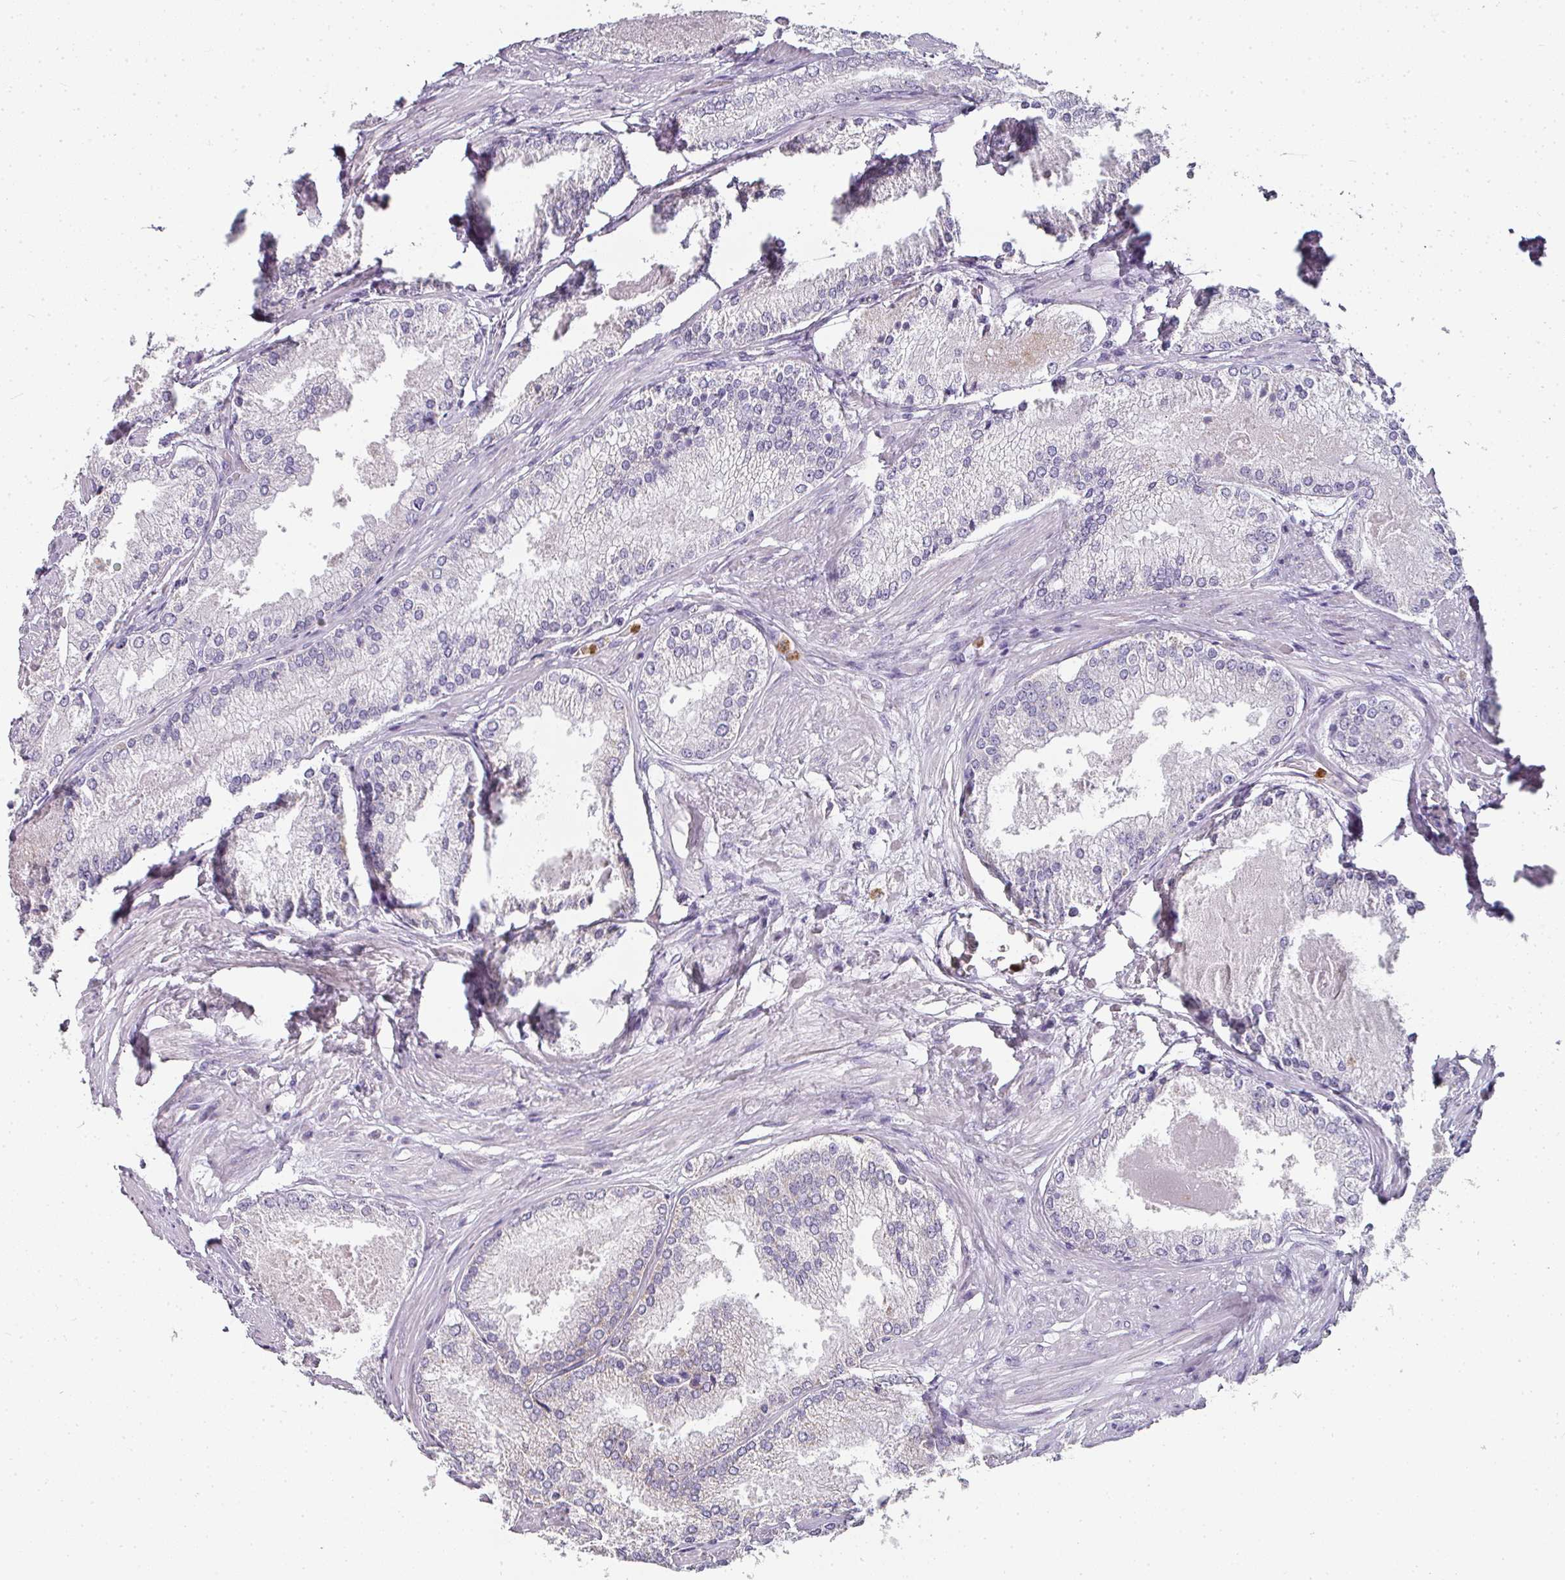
{"staining": {"intensity": "negative", "quantity": "none", "location": "none"}, "tissue": "prostate cancer", "cell_type": "Tumor cells", "image_type": "cancer", "snomed": [{"axis": "morphology", "description": "Adenocarcinoma, Low grade"}, {"axis": "topography", "description": "Prostate"}], "caption": "This is an immunohistochemistry photomicrograph of human prostate cancer (low-grade adenocarcinoma). There is no expression in tumor cells.", "gene": "CAMP", "patient": {"sex": "male", "age": 68}}